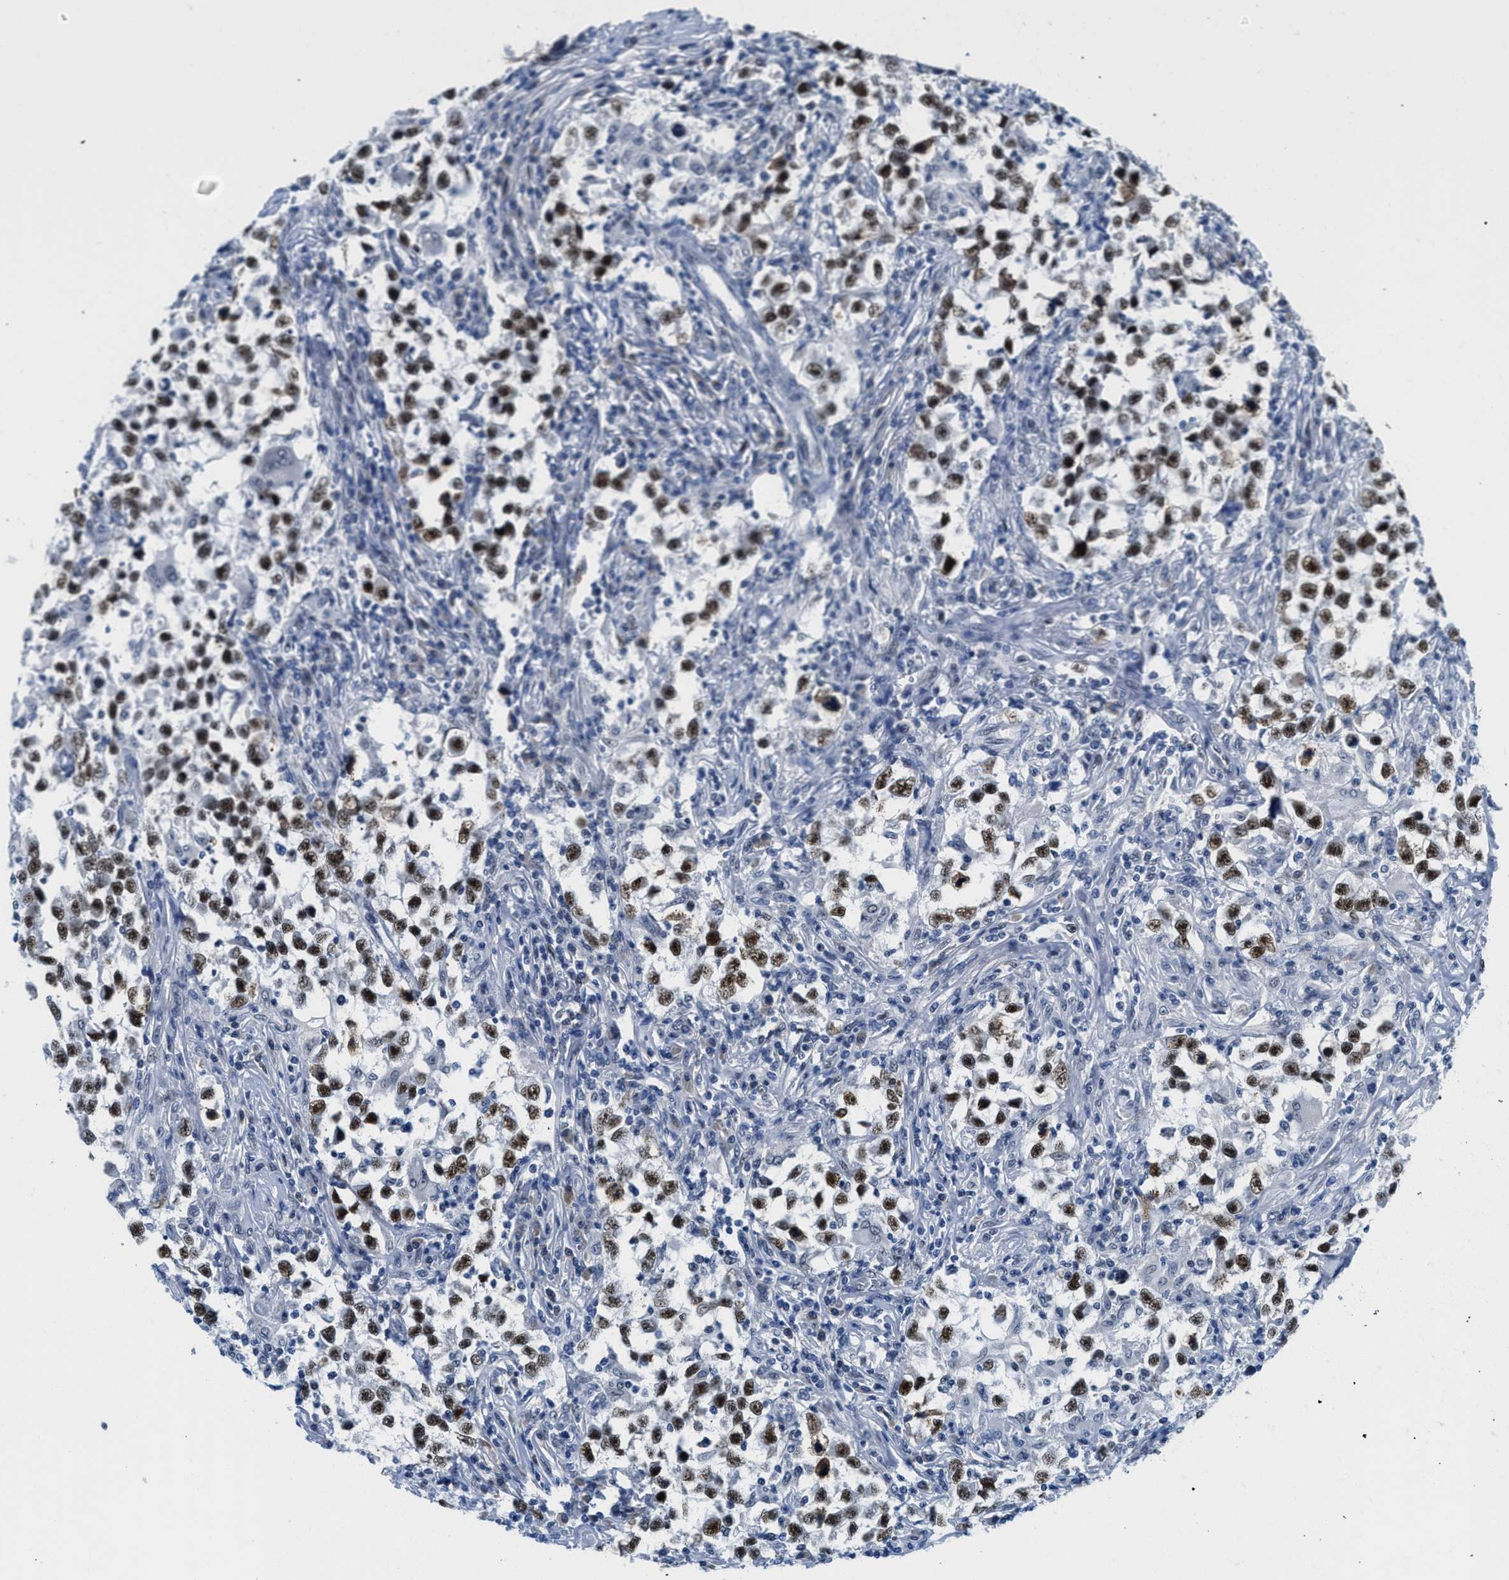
{"staining": {"intensity": "strong", "quantity": ">75%", "location": "nuclear"}, "tissue": "testis cancer", "cell_type": "Tumor cells", "image_type": "cancer", "snomed": [{"axis": "morphology", "description": "Carcinoma, Embryonal, NOS"}, {"axis": "topography", "description": "Testis"}], "caption": "Human testis cancer (embryonal carcinoma) stained for a protein (brown) displays strong nuclear positive expression in about >75% of tumor cells.", "gene": "SMARCAD1", "patient": {"sex": "male", "age": 21}}